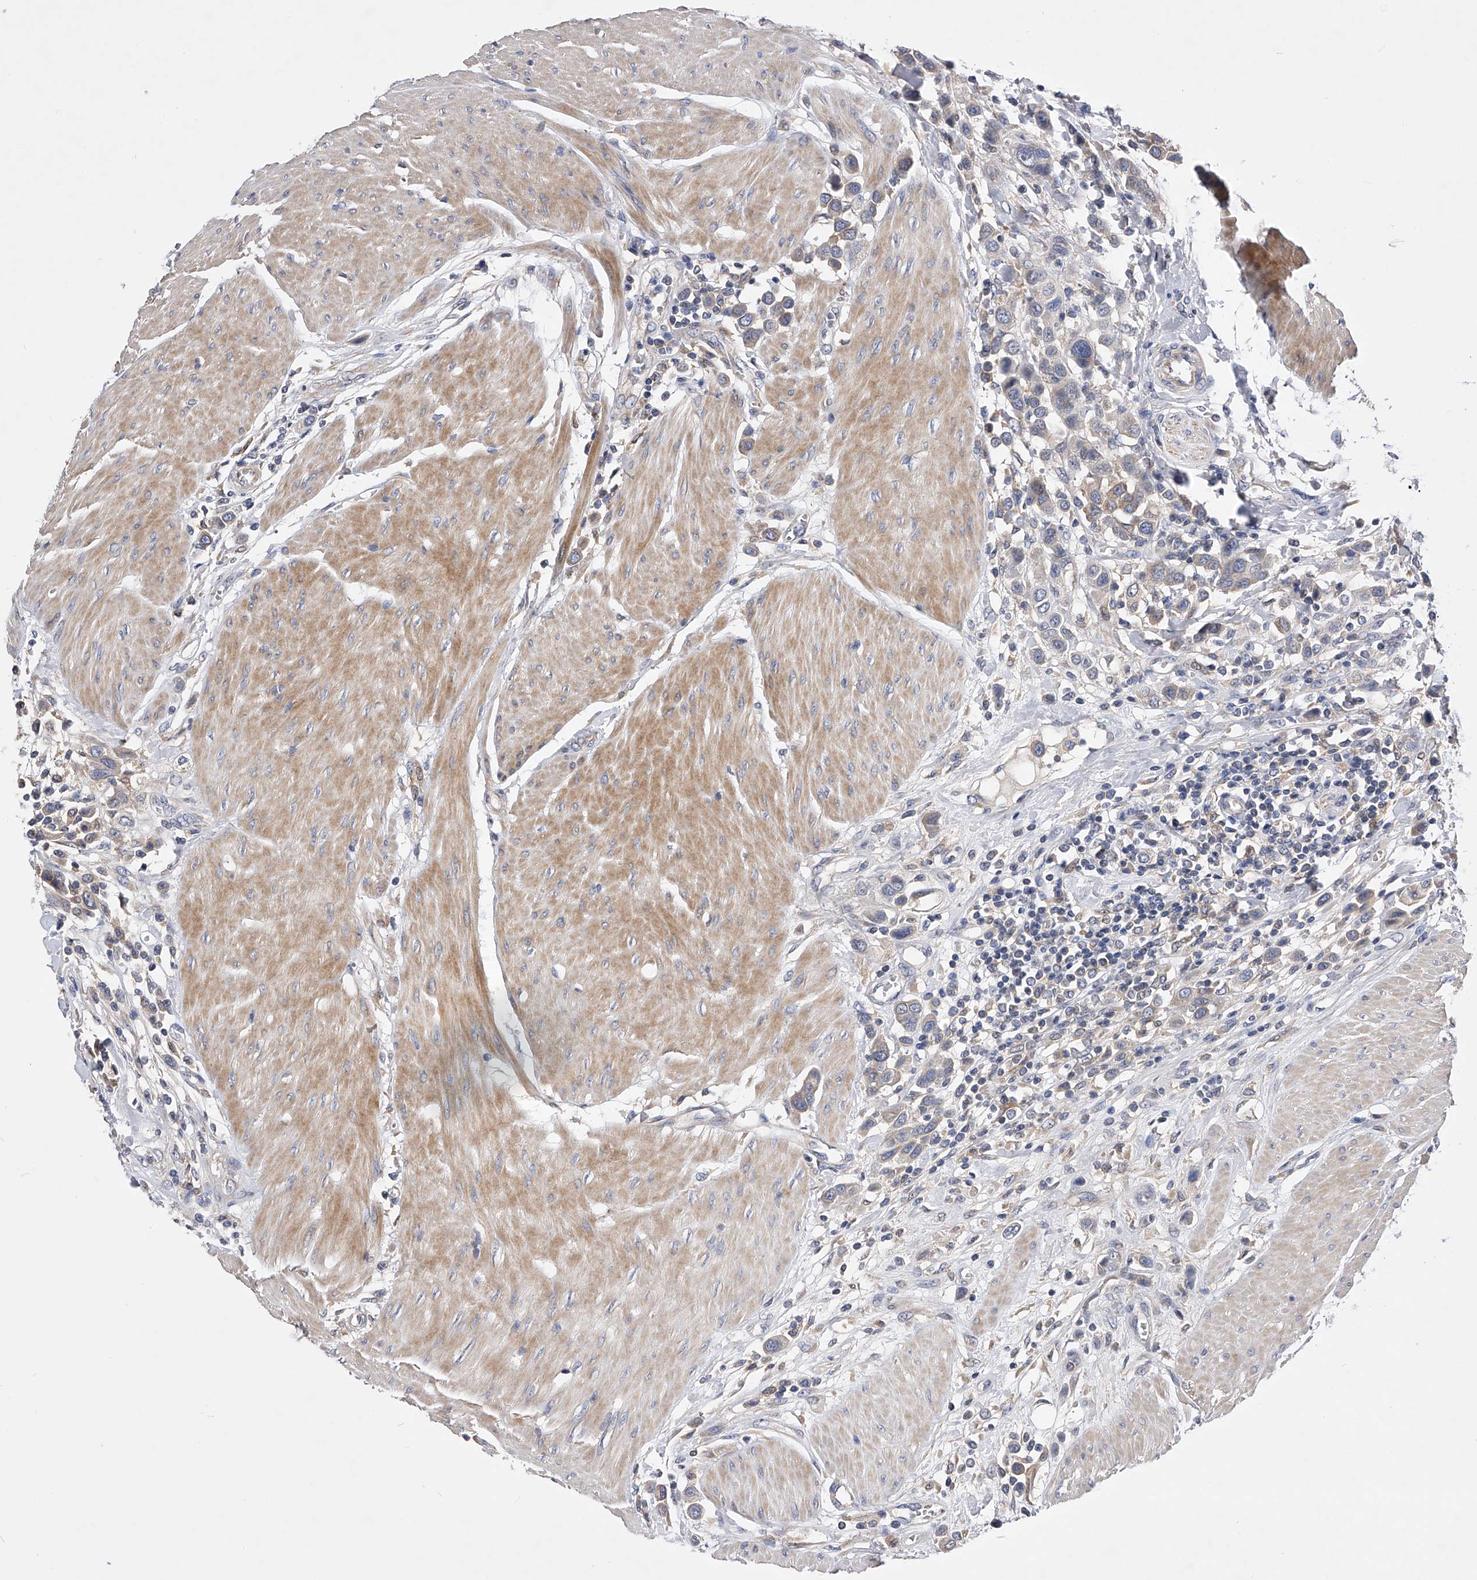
{"staining": {"intensity": "weak", "quantity": "<25%", "location": "cytoplasmic/membranous"}, "tissue": "urothelial cancer", "cell_type": "Tumor cells", "image_type": "cancer", "snomed": [{"axis": "morphology", "description": "Urothelial carcinoma, High grade"}, {"axis": "topography", "description": "Urinary bladder"}], "caption": "The immunohistochemistry (IHC) photomicrograph has no significant positivity in tumor cells of urothelial carcinoma (high-grade) tissue.", "gene": "ARL4C", "patient": {"sex": "male", "age": 50}}